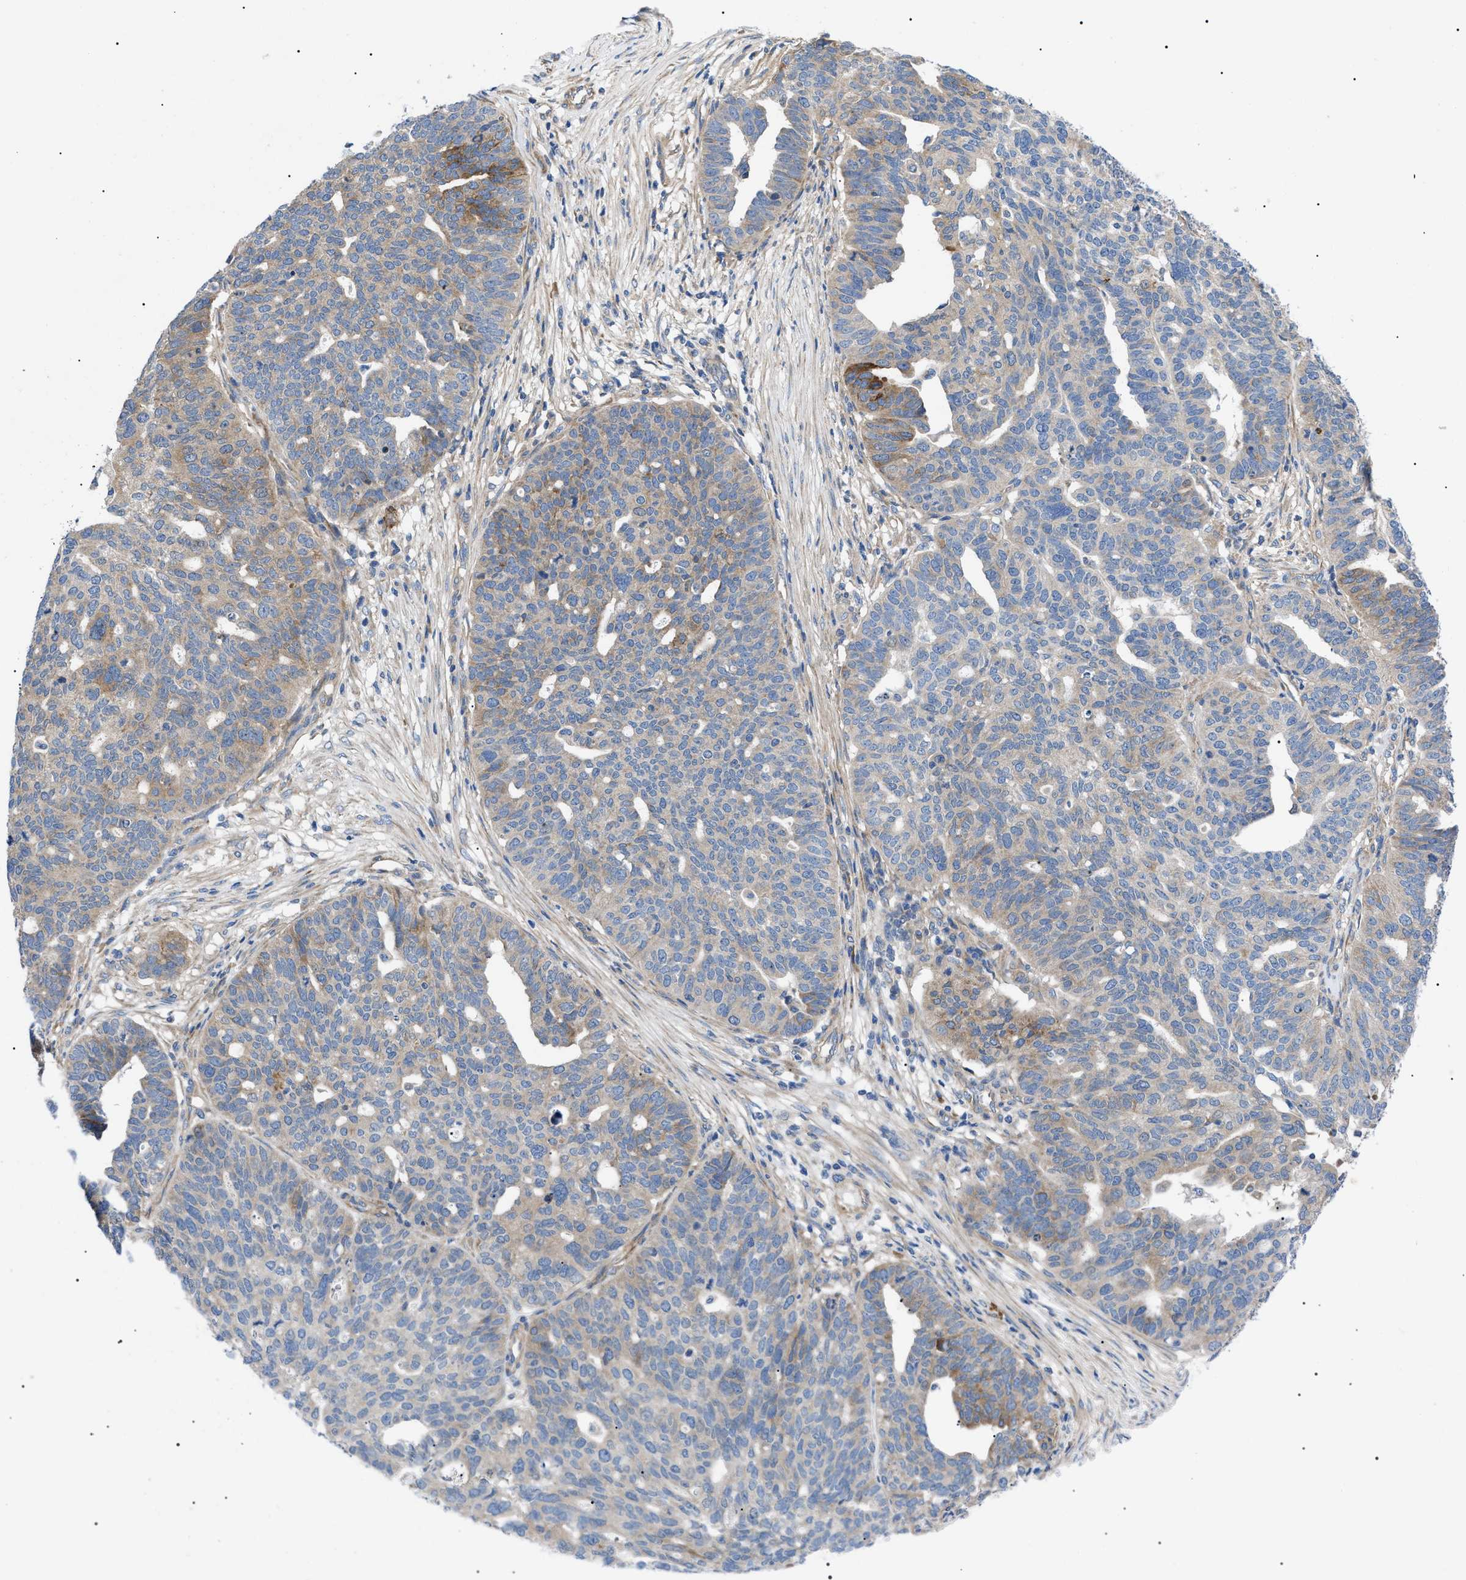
{"staining": {"intensity": "moderate", "quantity": "<25%", "location": "cytoplasmic/membranous"}, "tissue": "ovarian cancer", "cell_type": "Tumor cells", "image_type": "cancer", "snomed": [{"axis": "morphology", "description": "Cystadenocarcinoma, serous, NOS"}, {"axis": "topography", "description": "Ovary"}], "caption": "Serous cystadenocarcinoma (ovarian) stained with DAB immunohistochemistry (IHC) reveals low levels of moderate cytoplasmic/membranous staining in approximately <25% of tumor cells.", "gene": "HSPB8", "patient": {"sex": "female", "age": 59}}